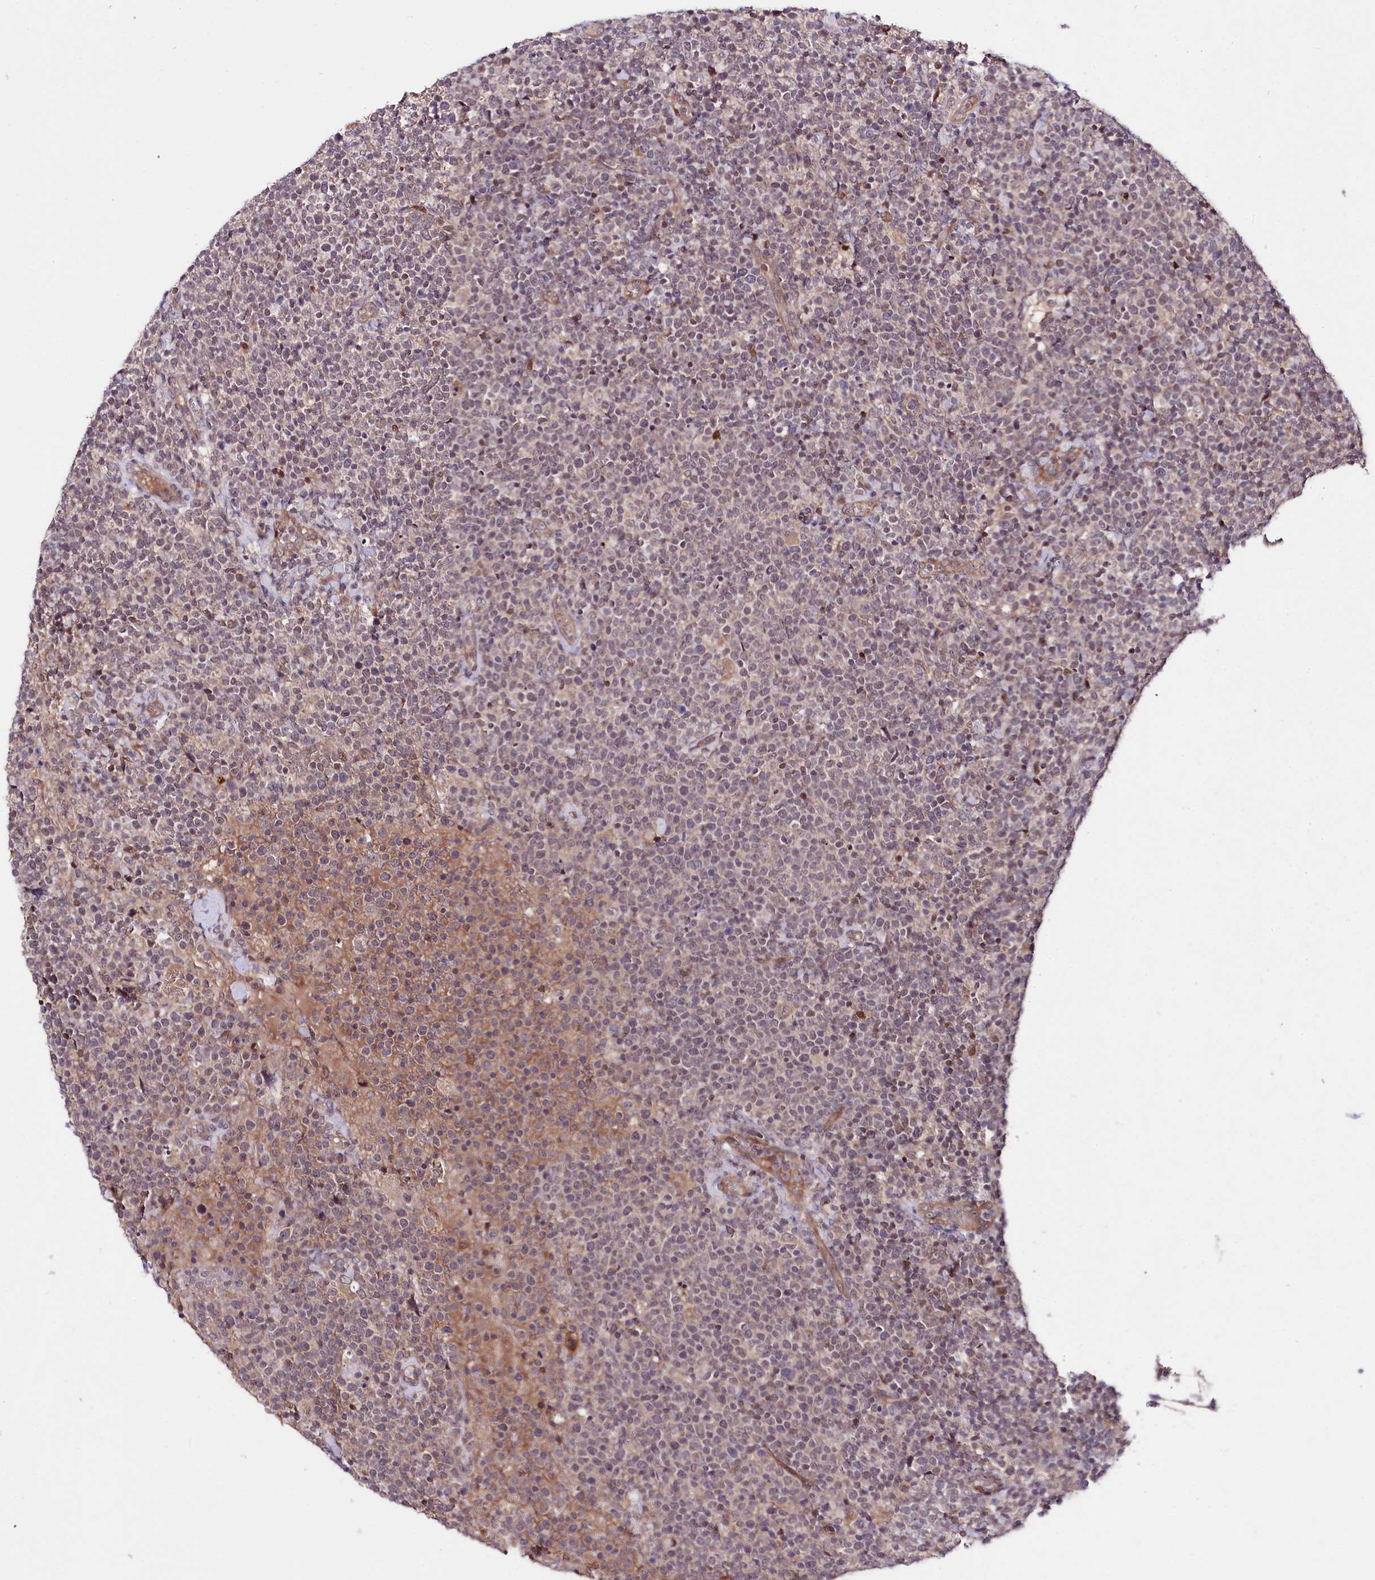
{"staining": {"intensity": "weak", "quantity": "<25%", "location": "nuclear"}, "tissue": "lymphoma", "cell_type": "Tumor cells", "image_type": "cancer", "snomed": [{"axis": "morphology", "description": "Malignant lymphoma, non-Hodgkin's type, High grade"}, {"axis": "topography", "description": "Lymph node"}], "caption": "Immunohistochemistry (IHC) histopathology image of lymphoma stained for a protein (brown), which reveals no staining in tumor cells. (DAB IHC, high magnification).", "gene": "TAFAZZIN", "patient": {"sex": "male", "age": 61}}